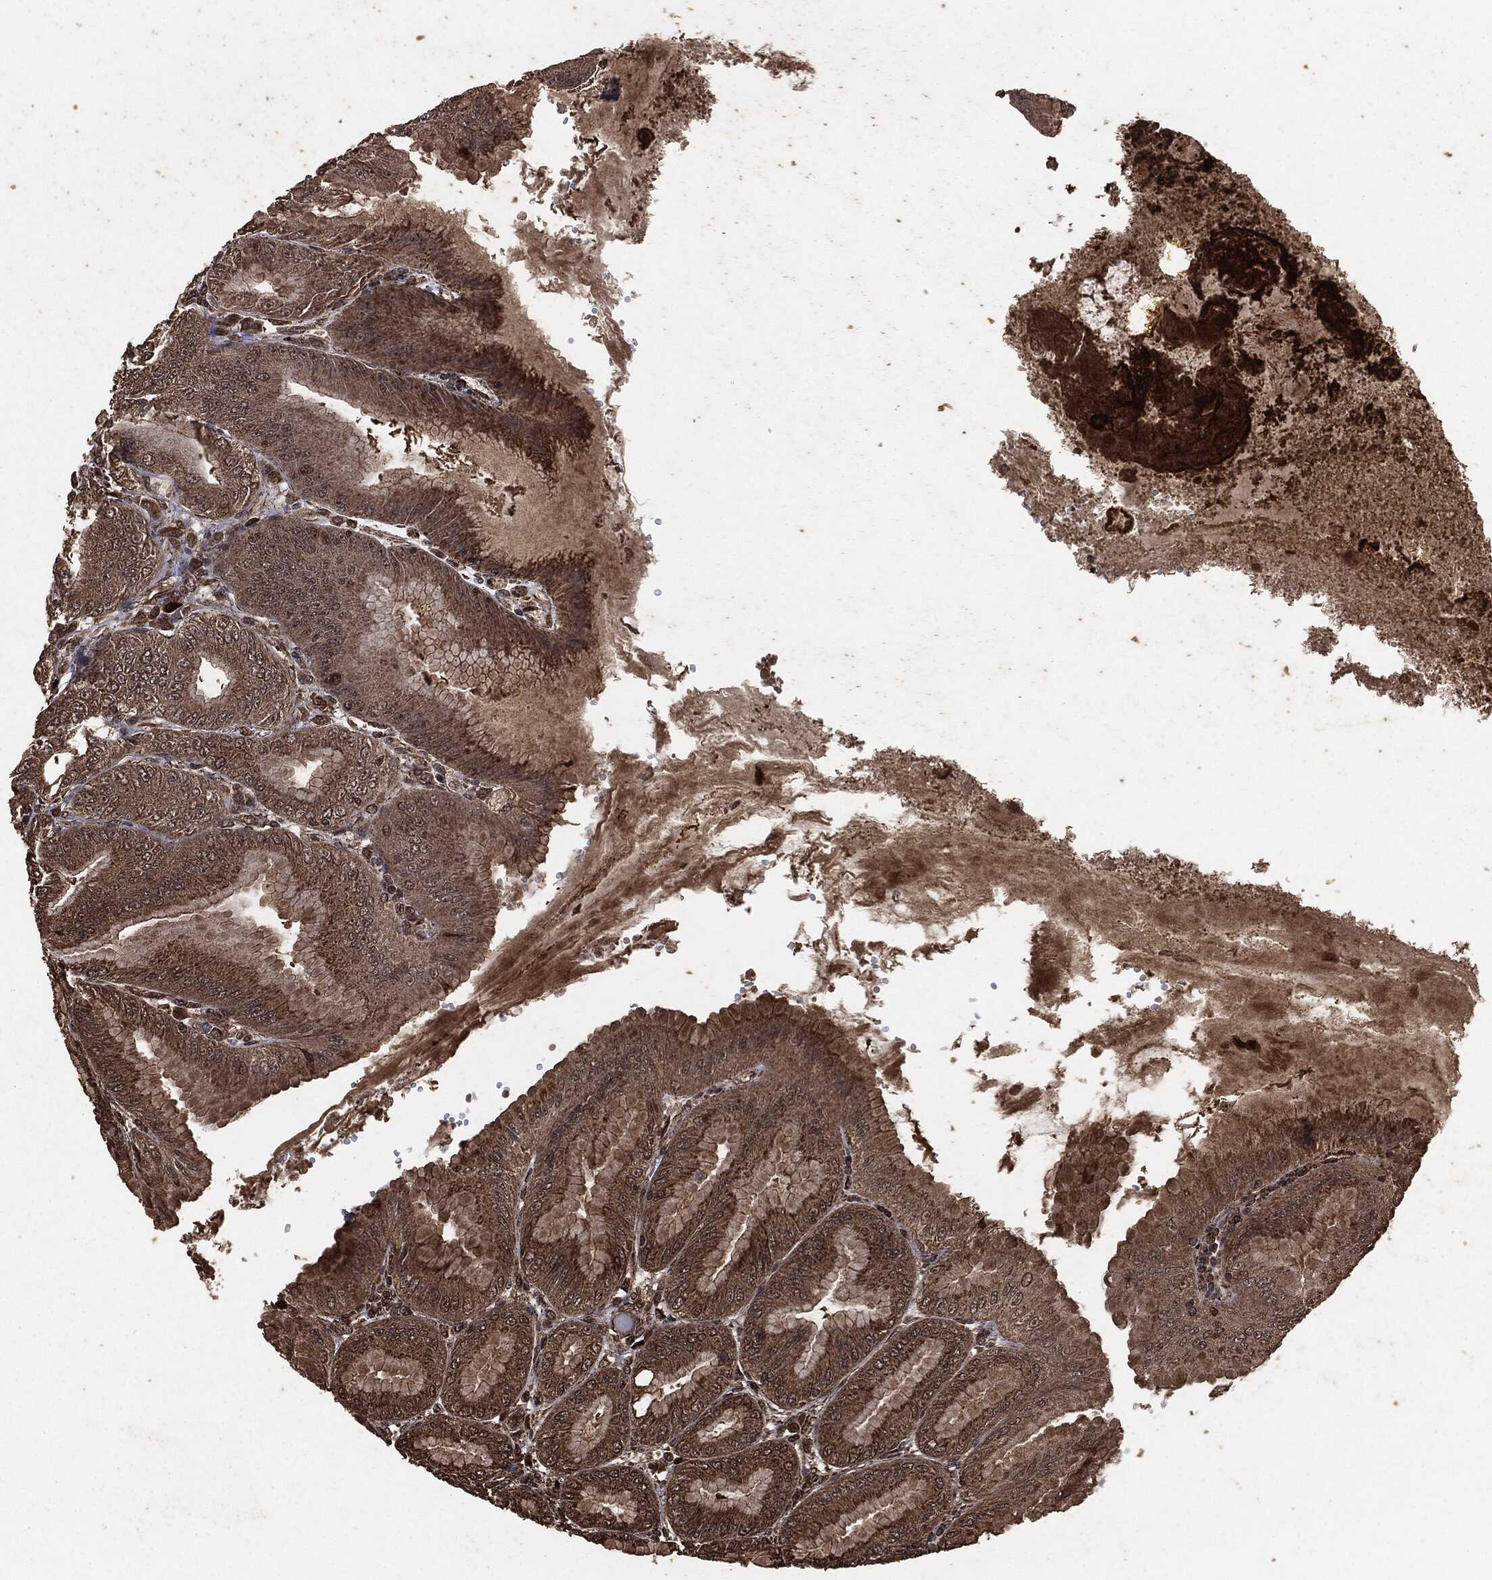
{"staining": {"intensity": "strong", "quantity": "<25%", "location": "cytoplasmic/membranous,nuclear"}, "tissue": "stomach", "cell_type": "Glandular cells", "image_type": "normal", "snomed": [{"axis": "morphology", "description": "Normal tissue, NOS"}, {"axis": "topography", "description": "Stomach"}], "caption": "Protein staining of unremarkable stomach exhibits strong cytoplasmic/membranous,nuclear positivity in about <25% of glandular cells.", "gene": "EGFR", "patient": {"sex": "male", "age": 71}}